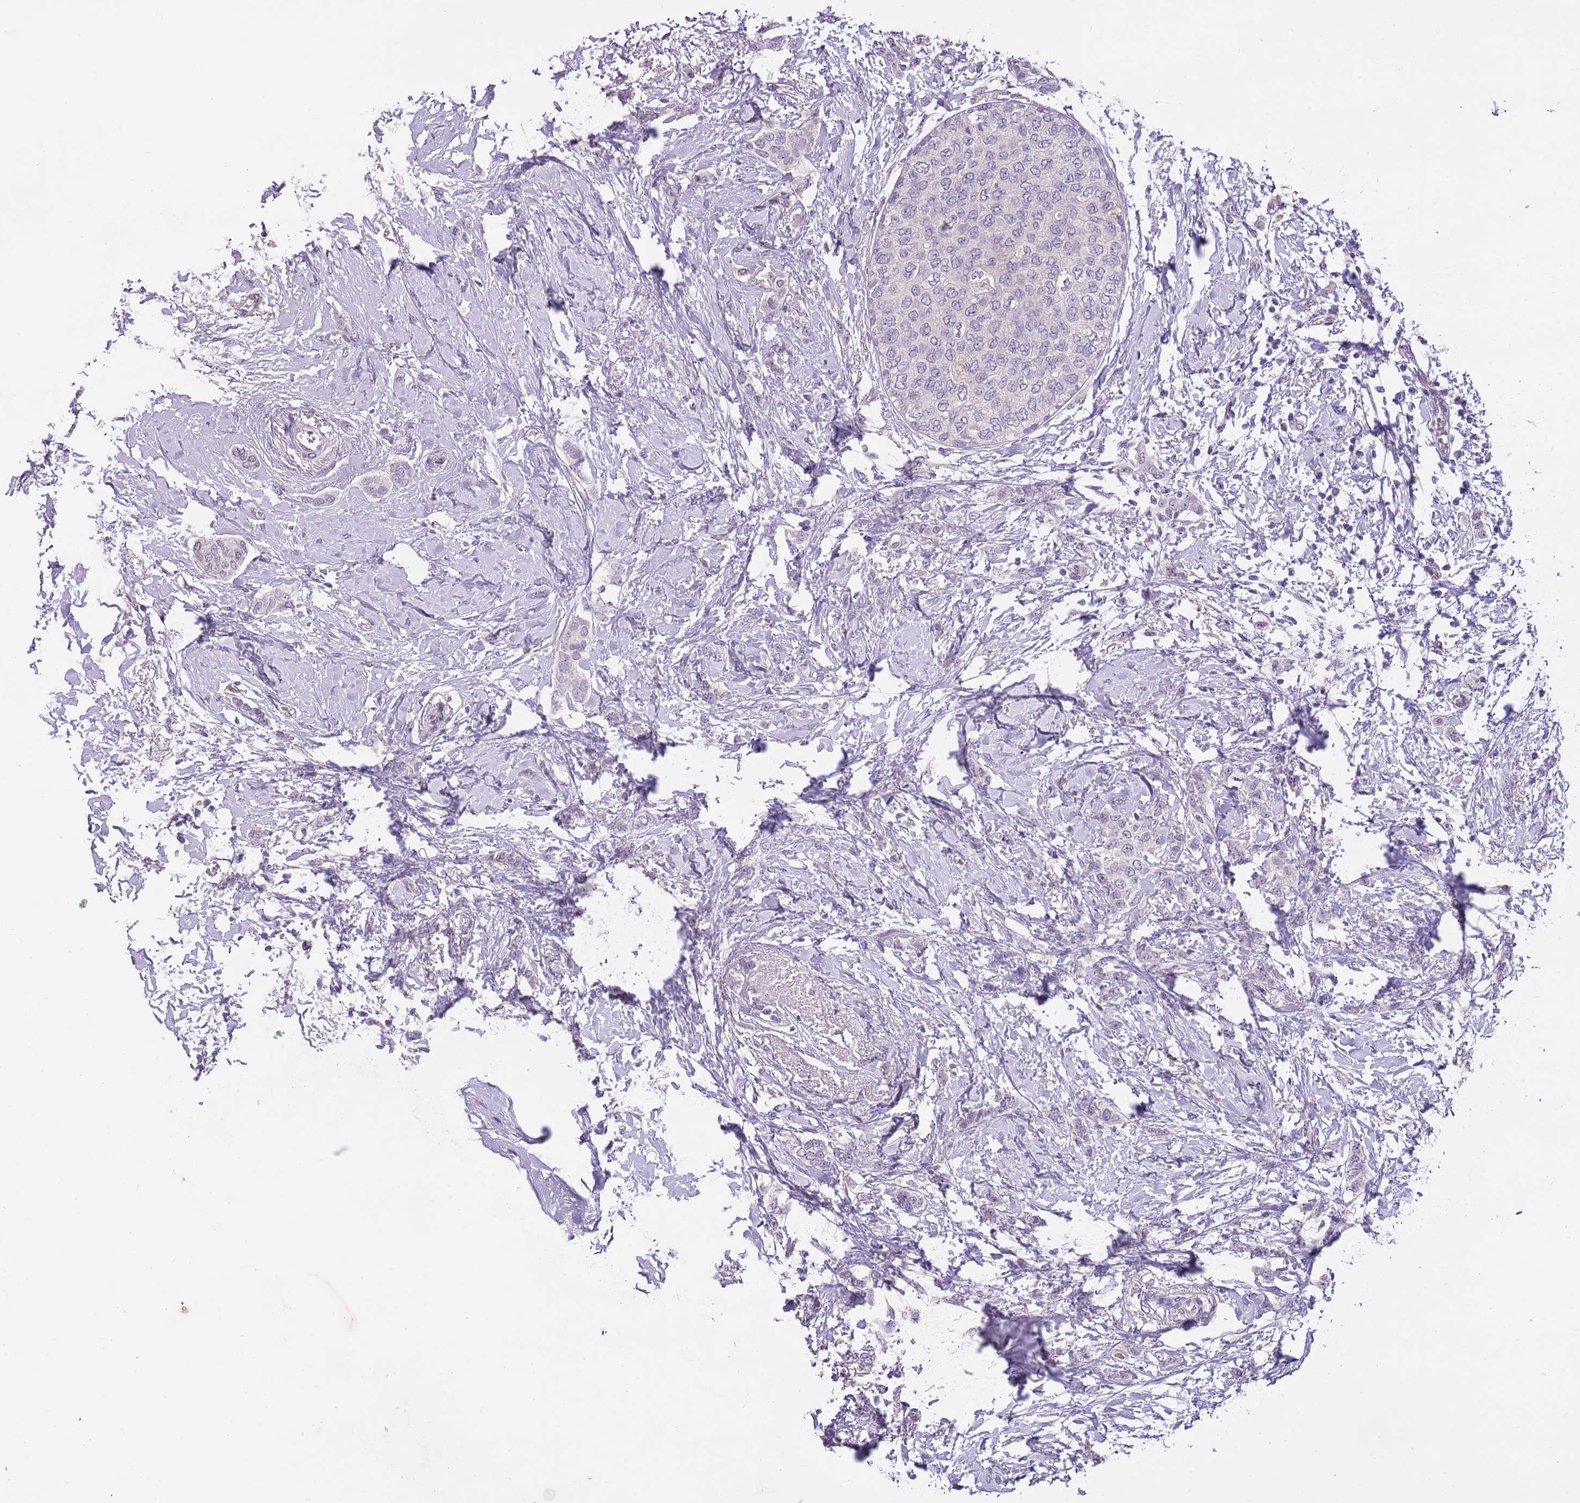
{"staining": {"intensity": "negative", "quantity": "none", "location": "none"}, "tissue": "breast cancer", "cell_type": "Tumor cells", "image_type": "cancer", "snomed": [{"axis": "morphology", "description": "Duct carcinoma"}, {"axis": "topography", "description": "Breast"}], "caption": "This is an immunohistochemistry (IHC) image of breast infiltrating ductal carcinoma. There is no positivity in tumor cells.", "gene": "SLC35E3", "patient": {"sex": "female", "age": 72}}